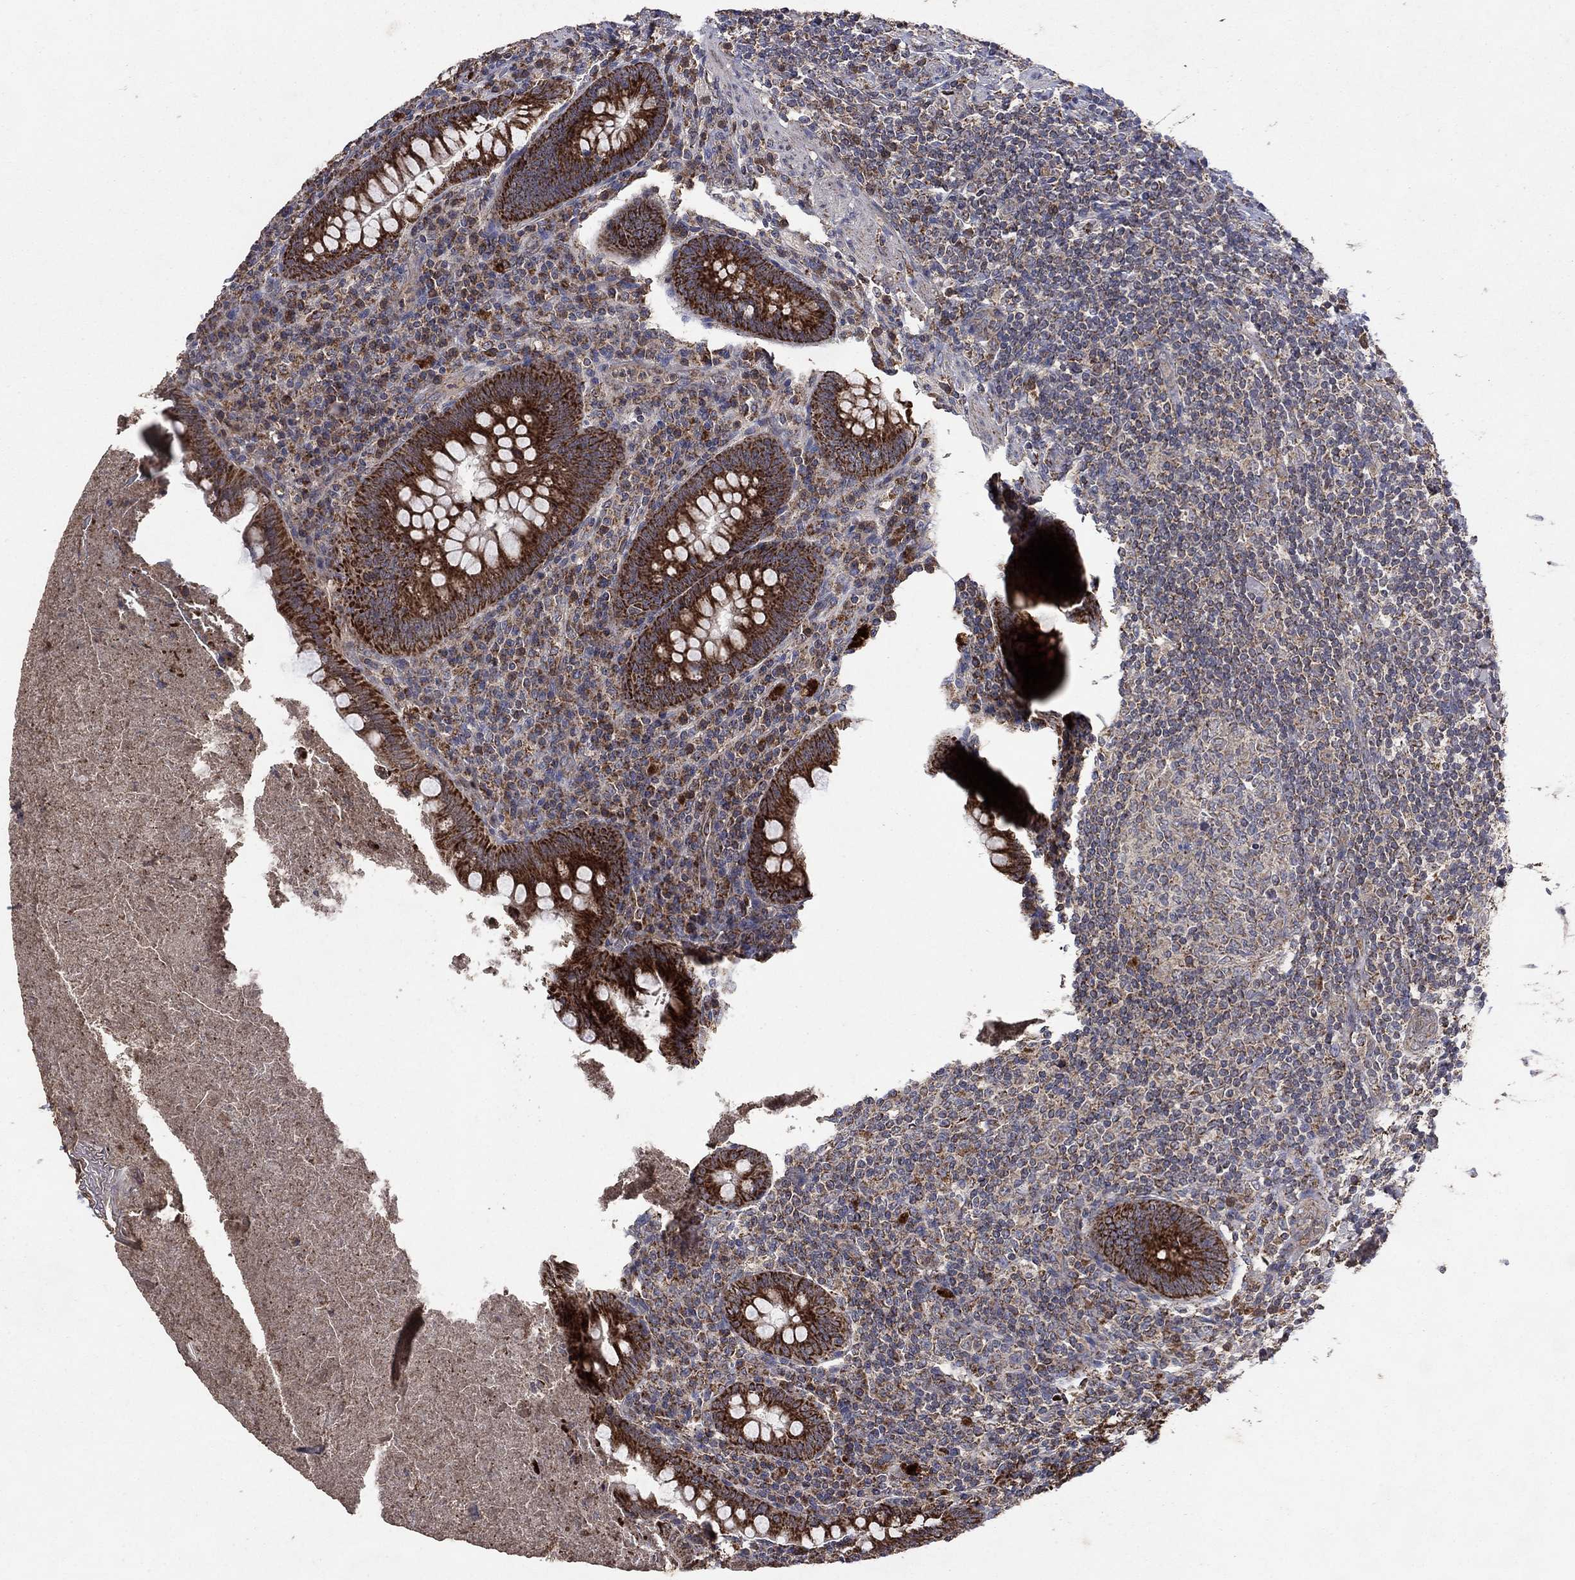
{"staining": {"intensity": "strong", "quantity": ">75%", "location": "cytoplasmic/membranous"}, "tissue": "appendix", "cell_type": "Glandular cells", "image_type": "normal", "snomed": [{"axis": "morphology", "description": "Normal tissue, NOS"}, {"axis": "topography", "description": "Appendix"}], "caption": "A brown stain labels strong cytoplasmic/membranous staining of a protein in glandular cells of normal appendix. Using DAB (brown) and hematoxylin (blue) stains, captured at high magnification using brightfield microscopy.", "gene": "DPH1", "patient": {"sex": "male", "age": 47}}